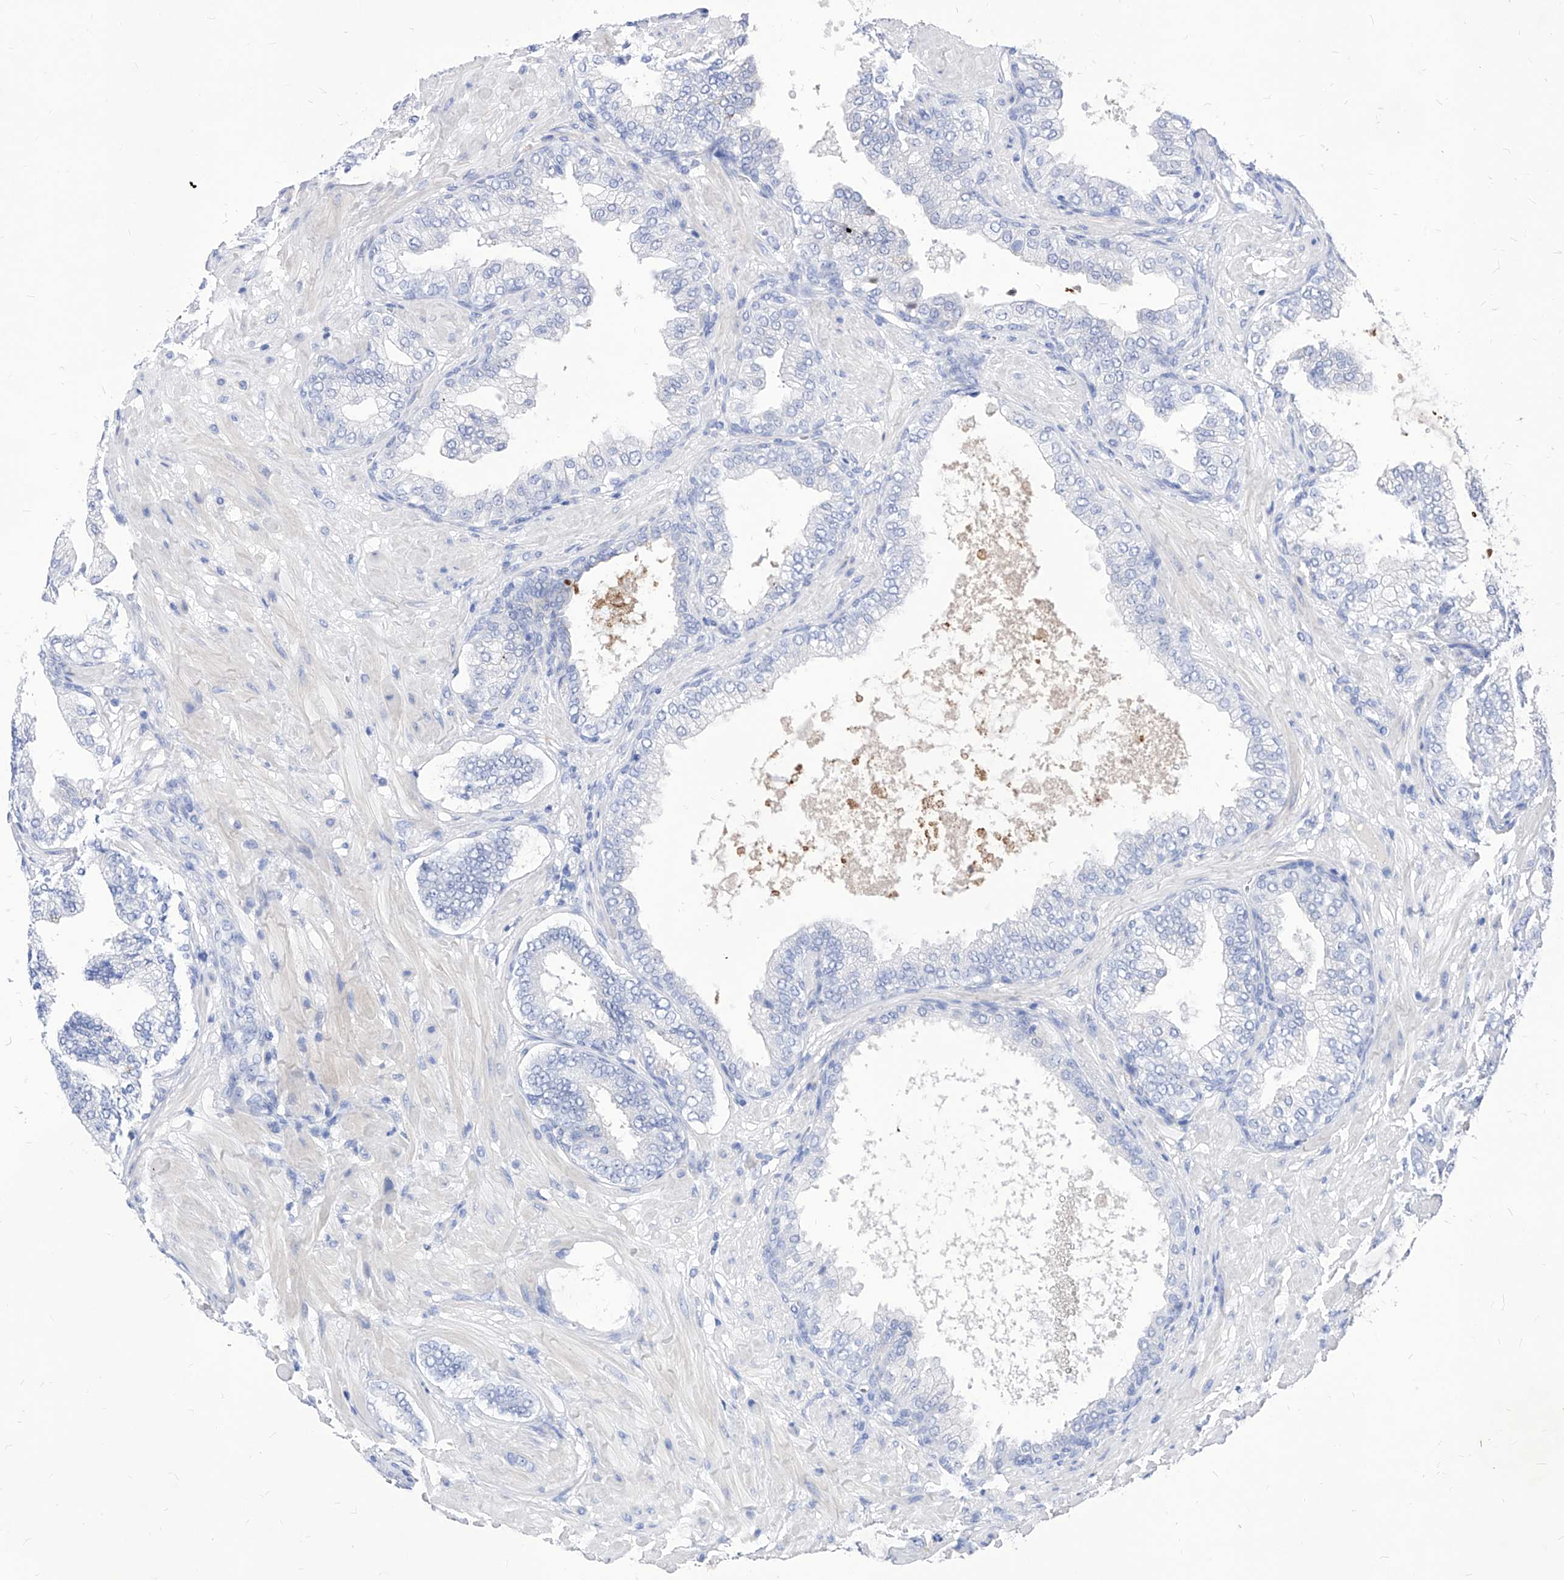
{"staining": {"intensity": "negative", "quantity": "none", "location": "none"}, "tissue": "prostate cancer", "cell_type": "Tumor cells", "image_type": "cancer", "snomed": [{"axis": "morphology", "description": "Adenocarcinoma, High grade"}, {"axis": "topography", "description": "Prostate"}], "caption": "A high-resolution micrograph shows immunohistochemistry staining of prostate cancer (adenocarcinoma (high-grade)), which exhibits no significant positivity in tumor cells.", "gene": "VAX1", "patient": {"sex": "male", "age": 59}}